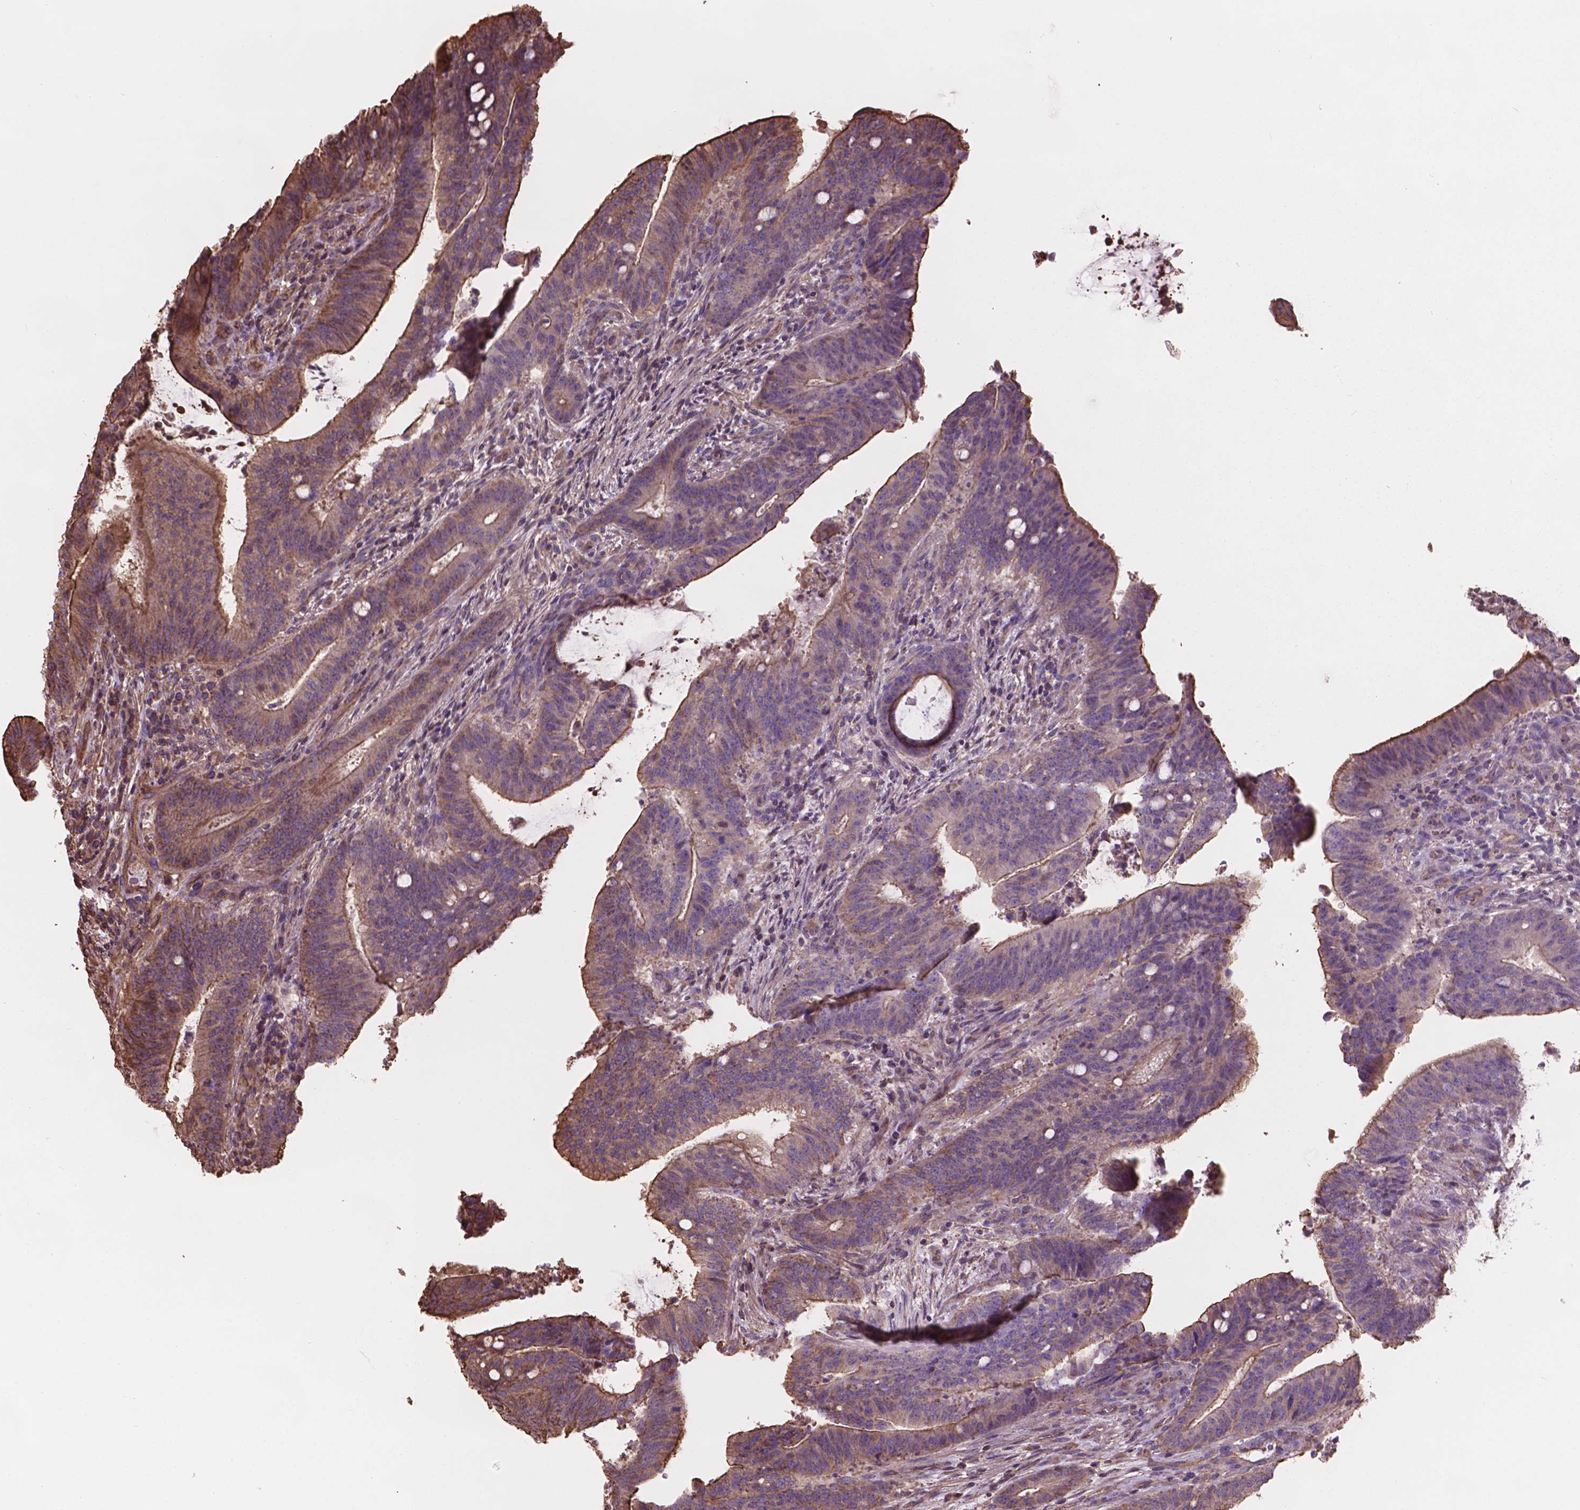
{"staining": {"intensity": "moderate", "quantity": ">75%", "location": "cytoplasmic/membranous"}, "tissue": "colorectal cancer", "cell_type": "Tumor cells", "image_type": "cancer", "snomed": [{"axis": "morphology", "description": "Adenocarcinoma, NOS"}, {"axis": "topography", "description": "Colon"}], "caption": "Immunohistochemistry (IHC) (DAB) staining of adenocarcinoma (colorectal) shows moderate cytoplasmic/membranous protein staining in approximately >75% of tumor cells.", "gene": "NIPA2", "patient": {"sex": "female", "age": 43}}